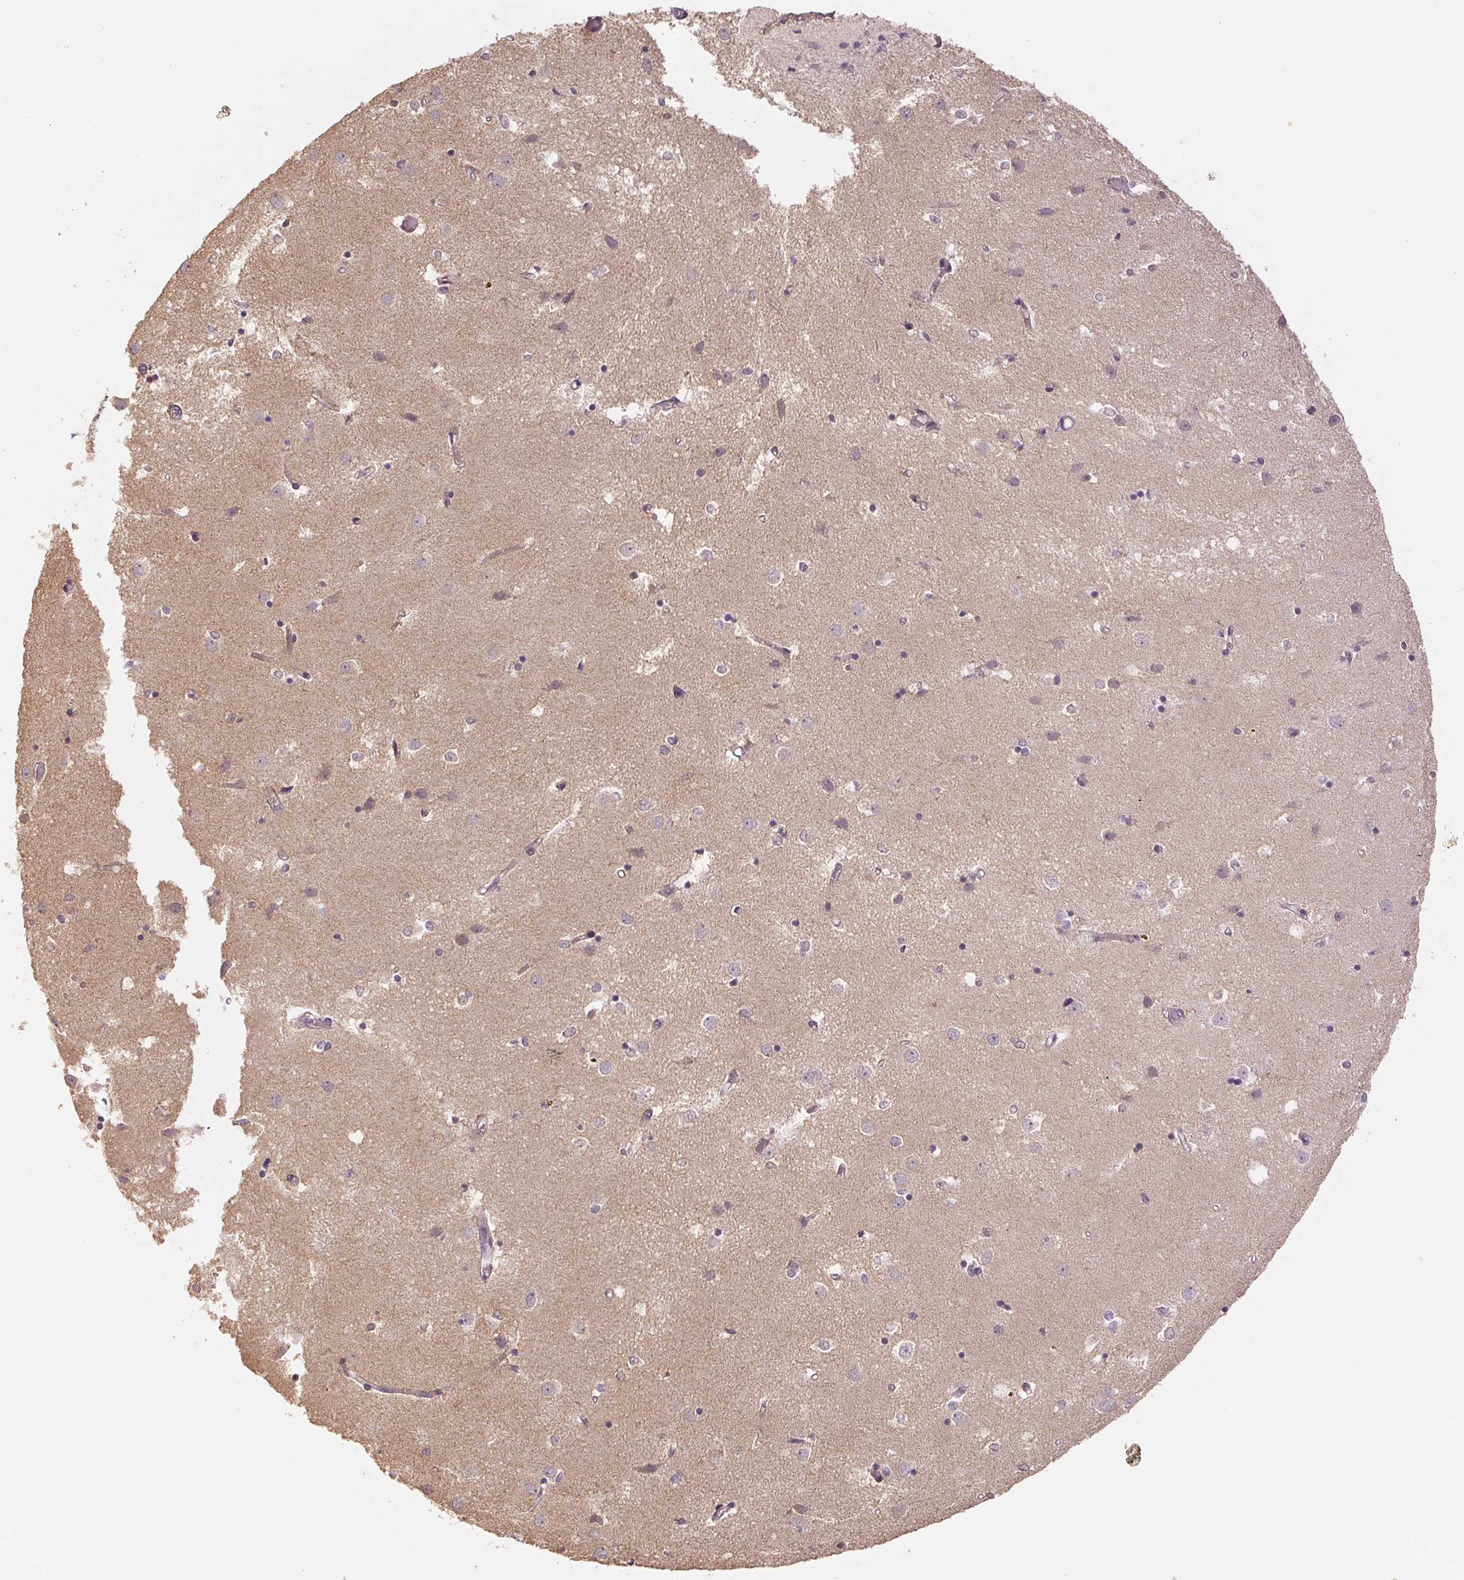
{"staining": {"intensity": "negative", "quantity": "none", "location": "none"}, "tissue": "caudate", "cell_type": "Glial cells", "image_type": "normal", "snomed": [{"axis": "morphology", "description": "Normal tissue, NOS"}, {"axis": "topography", "description": "Lateral ventricle wall"}], "caption": "Glial cells show no significant expression in unremarkable caudate.", "gene": "COX14", "patient": {"sex": "male", "age": 54}}